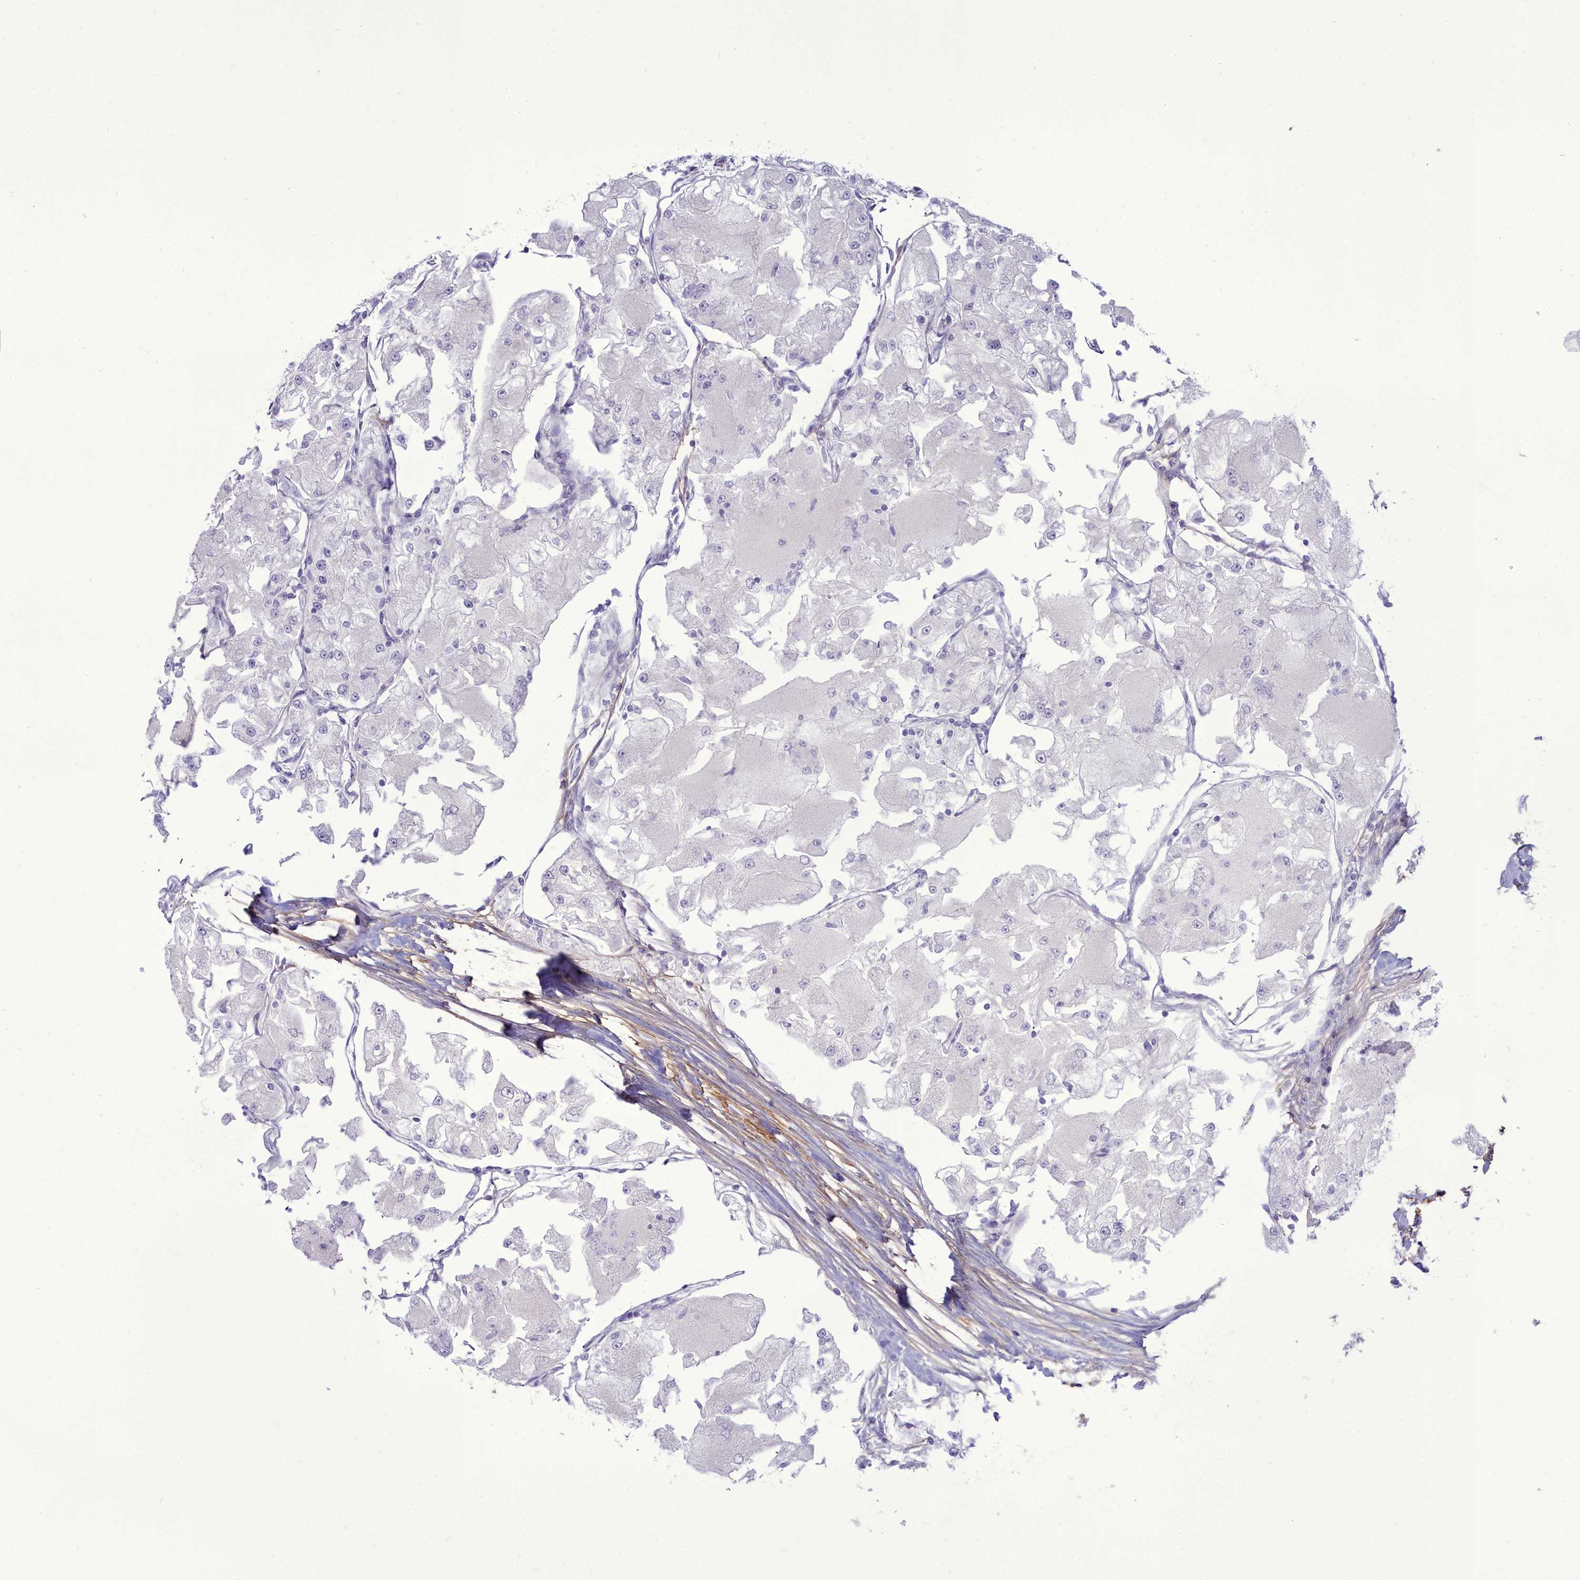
{"staining": {"intensity": "negative", "quantity": "none", "location": "none"}, "tissue": "renal cancer", "cell_type": "Tumor cells", "image_type": "cancer", "snomed": [{"axis": "morphology", "description": "Adenocarcinoma, NOS"}, {"axis": "topography", "description": "Kidney"}], "caption": "Immunohistochemistry (IHC) of human renal cancer exhibits no positivity in tumor cells.", "gene": "OSTN", "patient": {"sex": "female", "age": 72}}